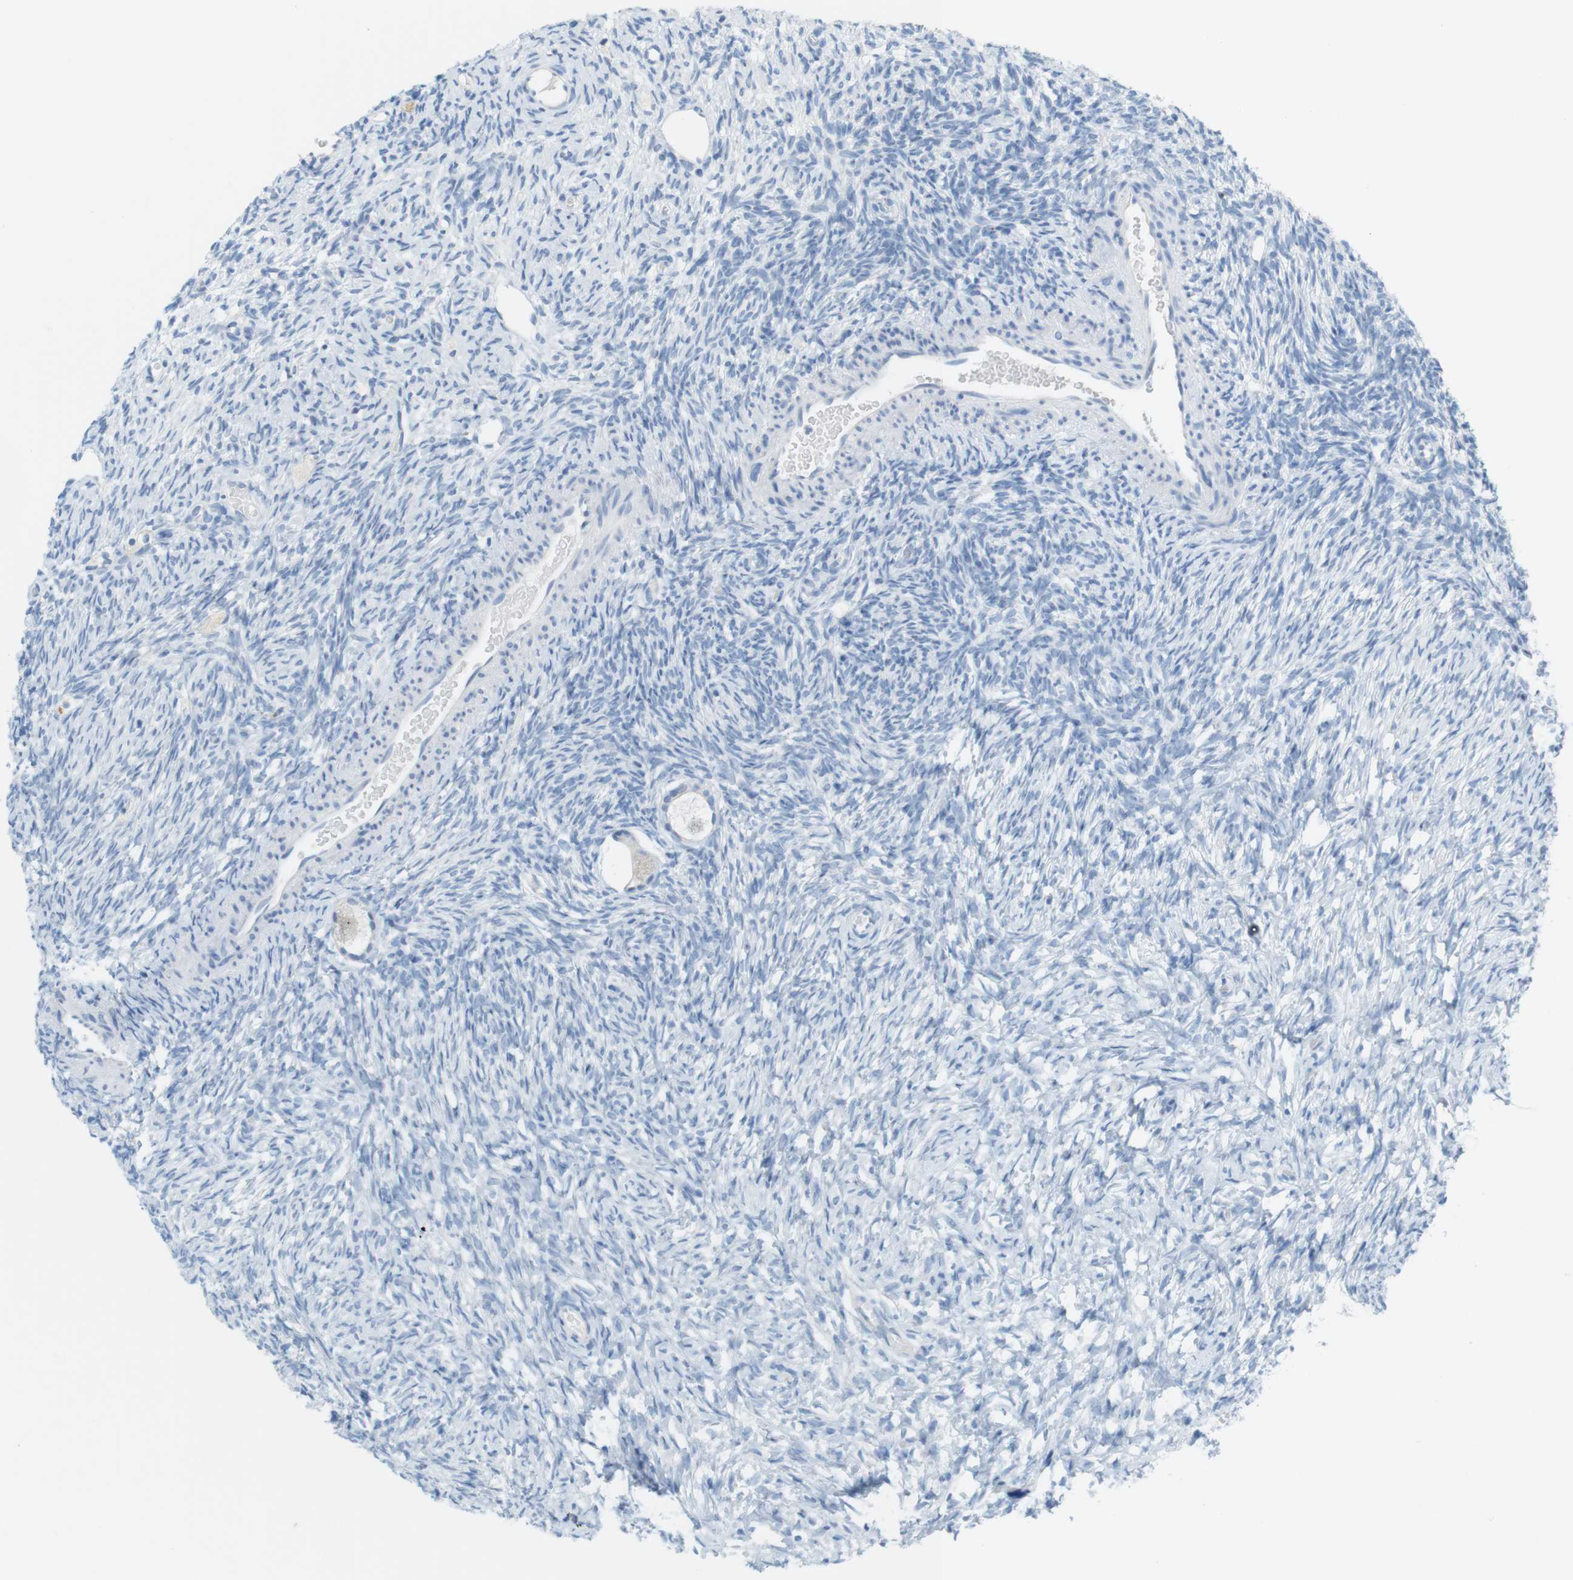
{"staining": {"intensity": "negative", "quantity": "none", "location": "none"}, "tissue": "ovary", "cell_type": "Follicle cells", "image_type": "normal", "snomed": [{"axis": "morphology", "description": "Normal tissue, NOS"}, {"axis": "topography", "description": "Ovary"}], "caption": "Follicle cells are negative for protein expression in benign human ovary. (Immunohistochemistry, brightfield microscopy, high magnification).", "gene": "YIPF1", "patient": {"sex": "female", "age": 35}}